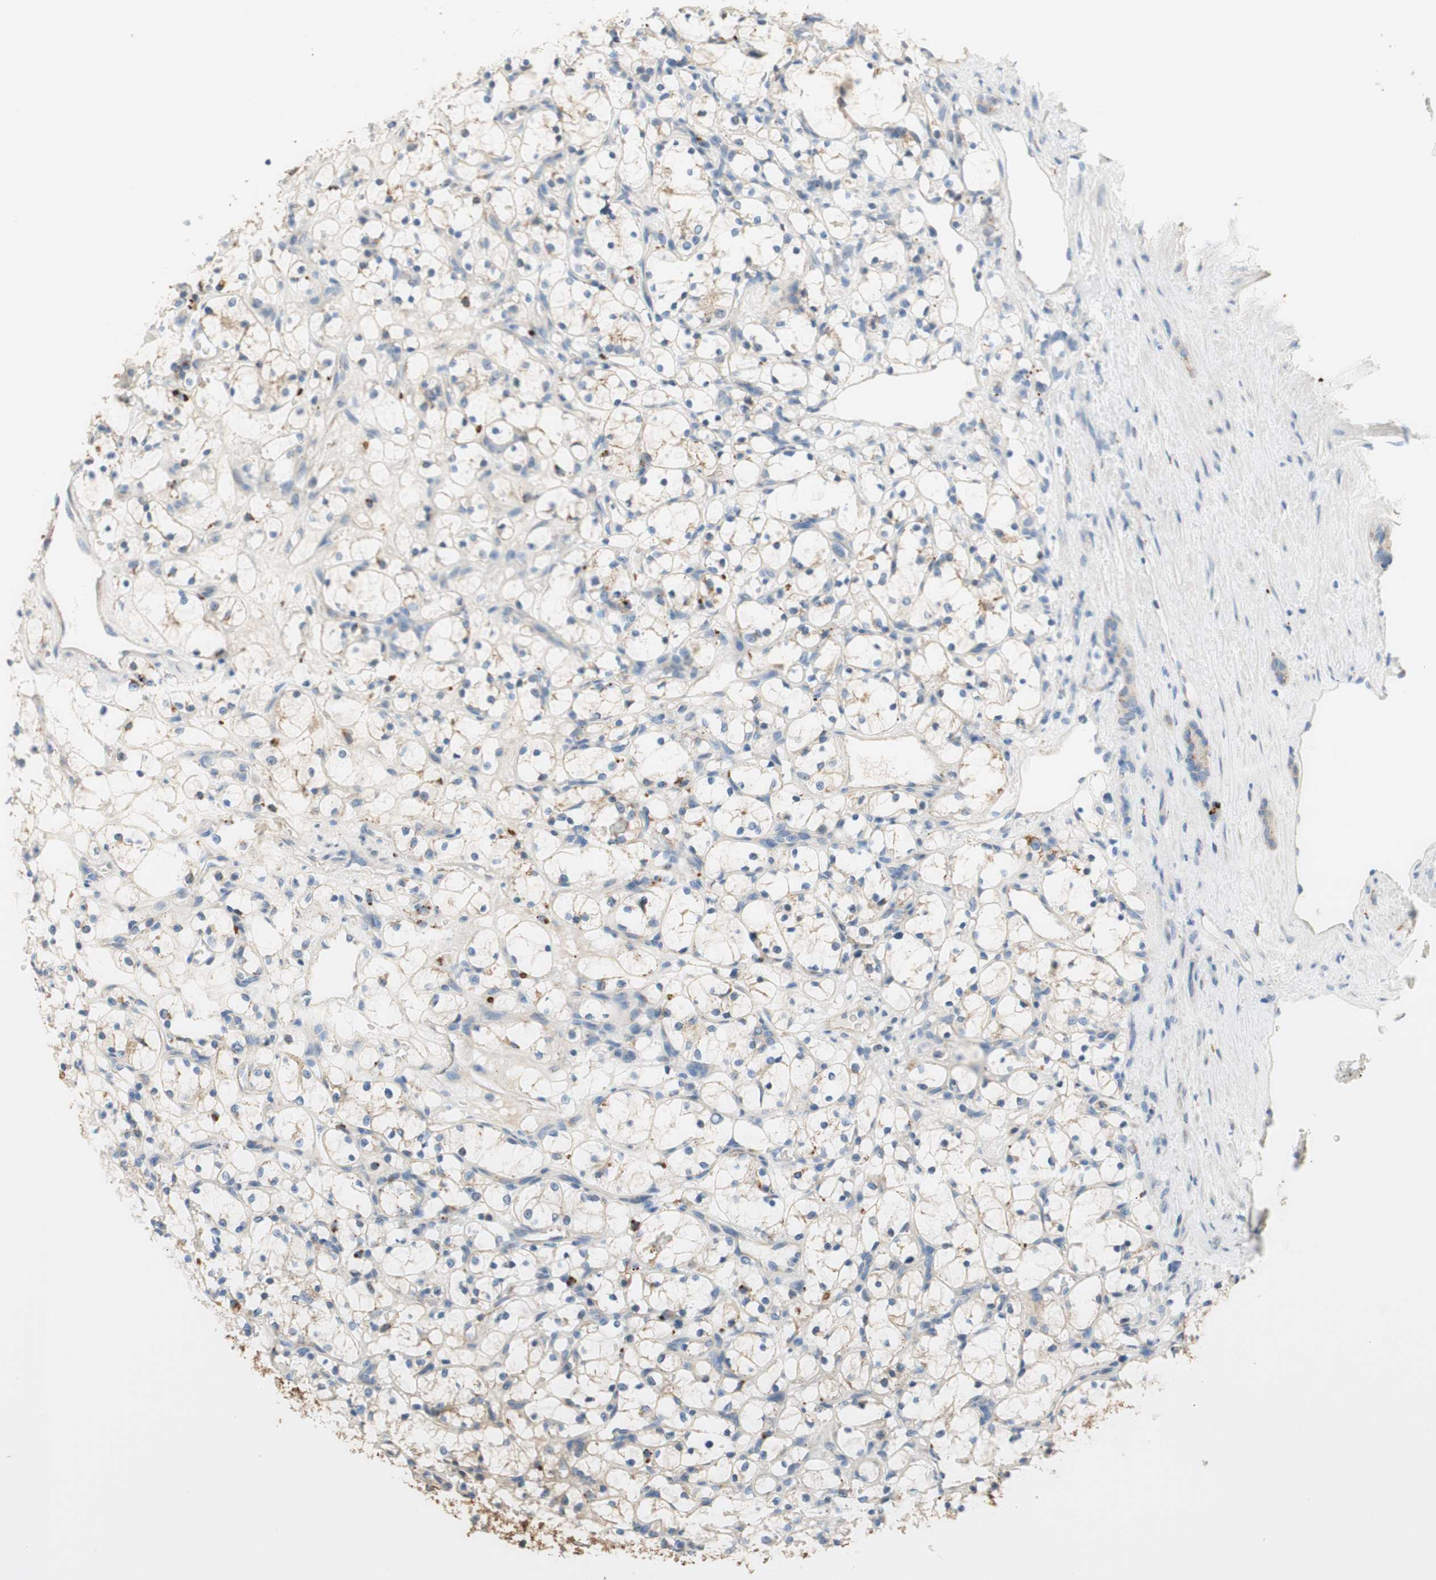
{"staining": {"intensity": "negative", "quantity": "none", "location": "none"}, "tissue": "renal cancer", "cell_type": "Tumor cells", "image_type": "cancer", "snomed": [{"axis": "morphology", "description": "Adenocarcinoma, NOS"}, {"axis": "topography", "description": "Kidney"}], "caption": "Tumor cells show no significant expression in renal cancer. (Immunohistochemistry (ihc), brightfield microscopy, high magnification).", "gene": "PTPN21", "patient": {"sex": "female", "age": 69}}